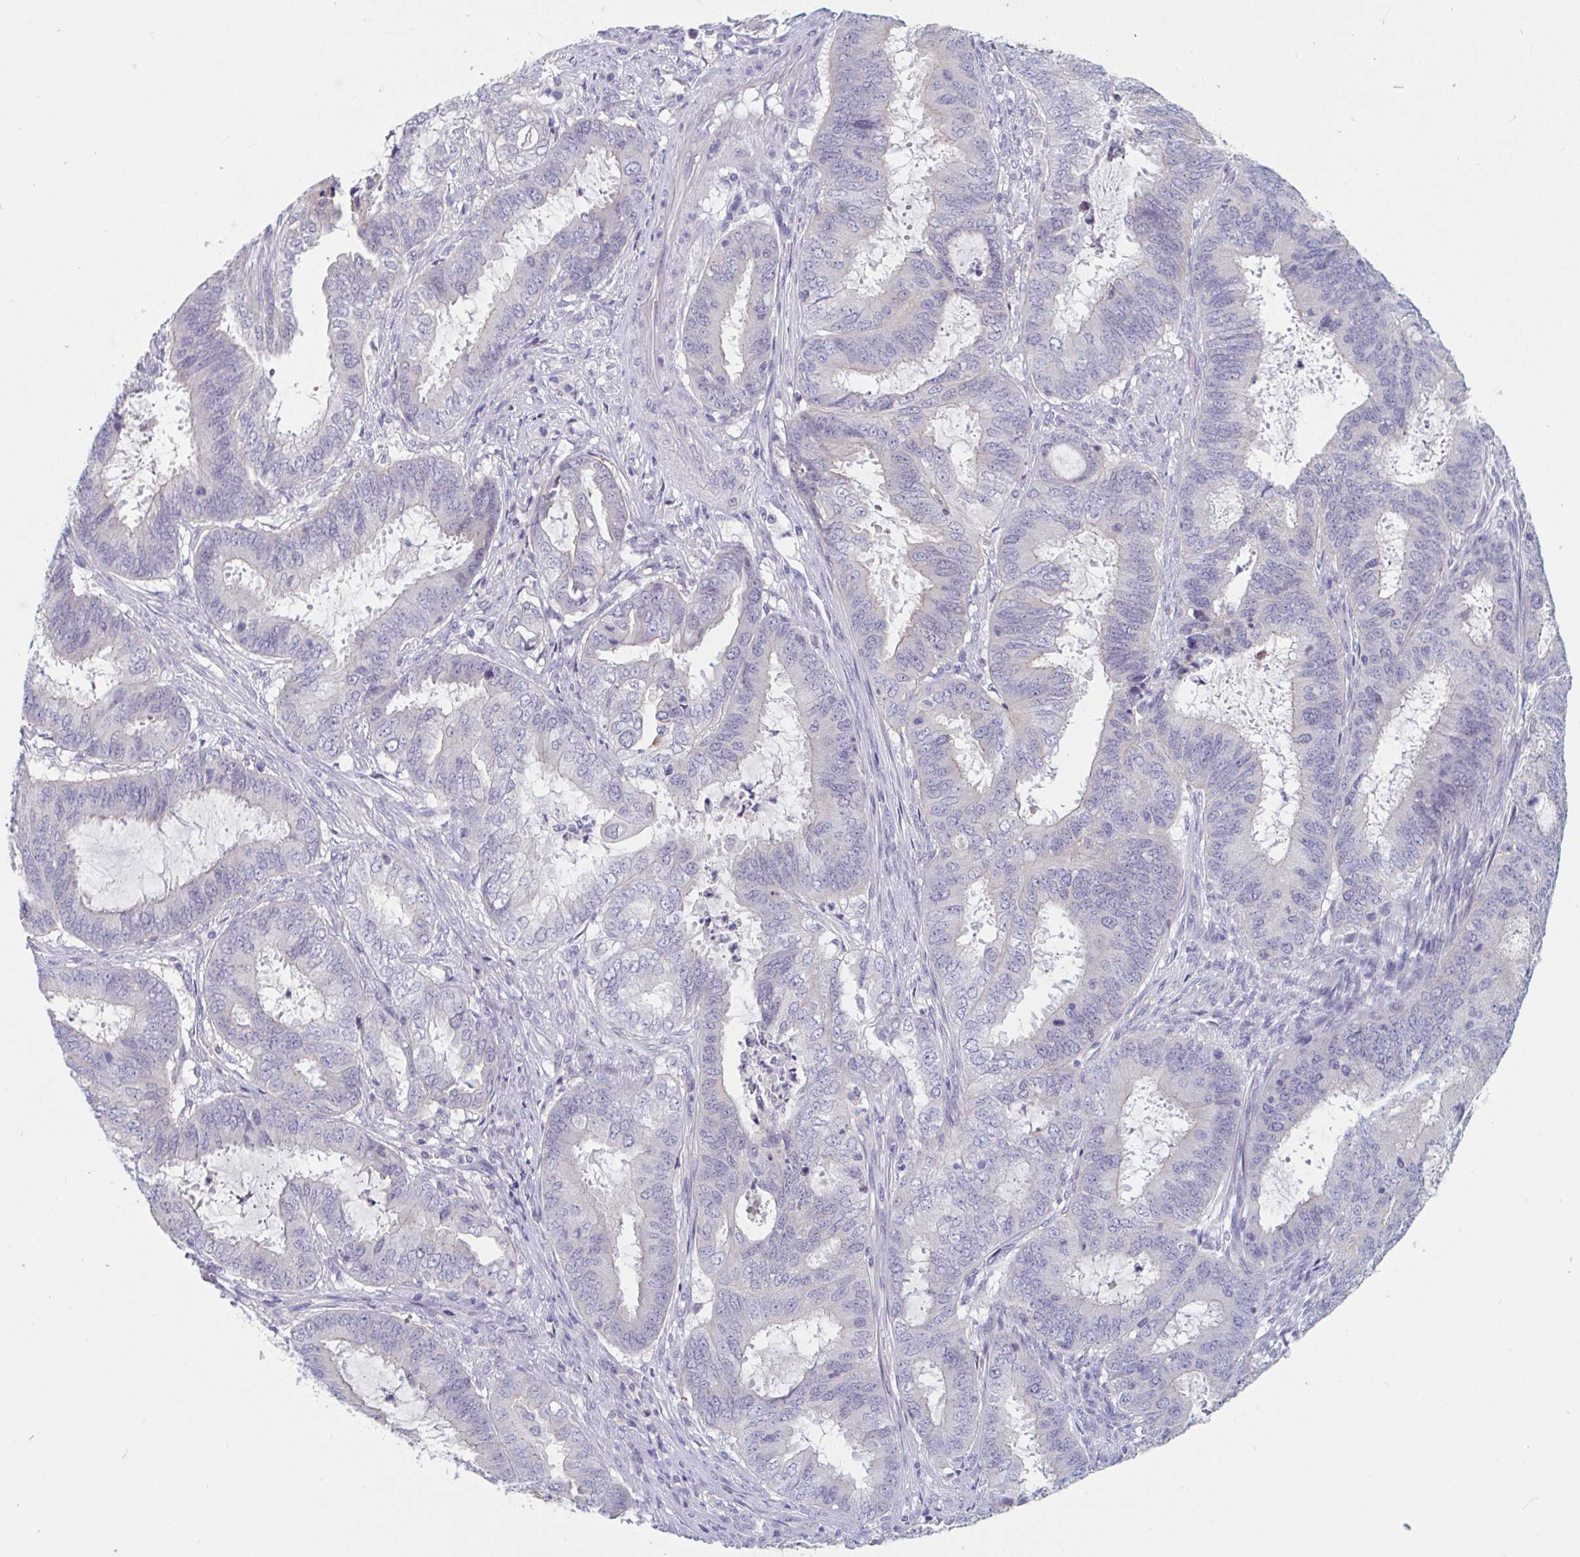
{"staining": {"intensity": "negative", "quantity": "none", "location": "none"}, "tissue": "endometrial cancer", "cell_type": "Tumor cells", "image_type": "cancer", "snomed": [{"axis": "morphology", "description": "Adenocarcinoma, NOS"}, {"axis": "topography", "description": "Endometrium"}], "caption": "Tumor cells are negative for protein expression in human endometrial cancer (adenocarcinoma).", "gene": "UNKL", "patient": {"sex": "female", "age": 51}}